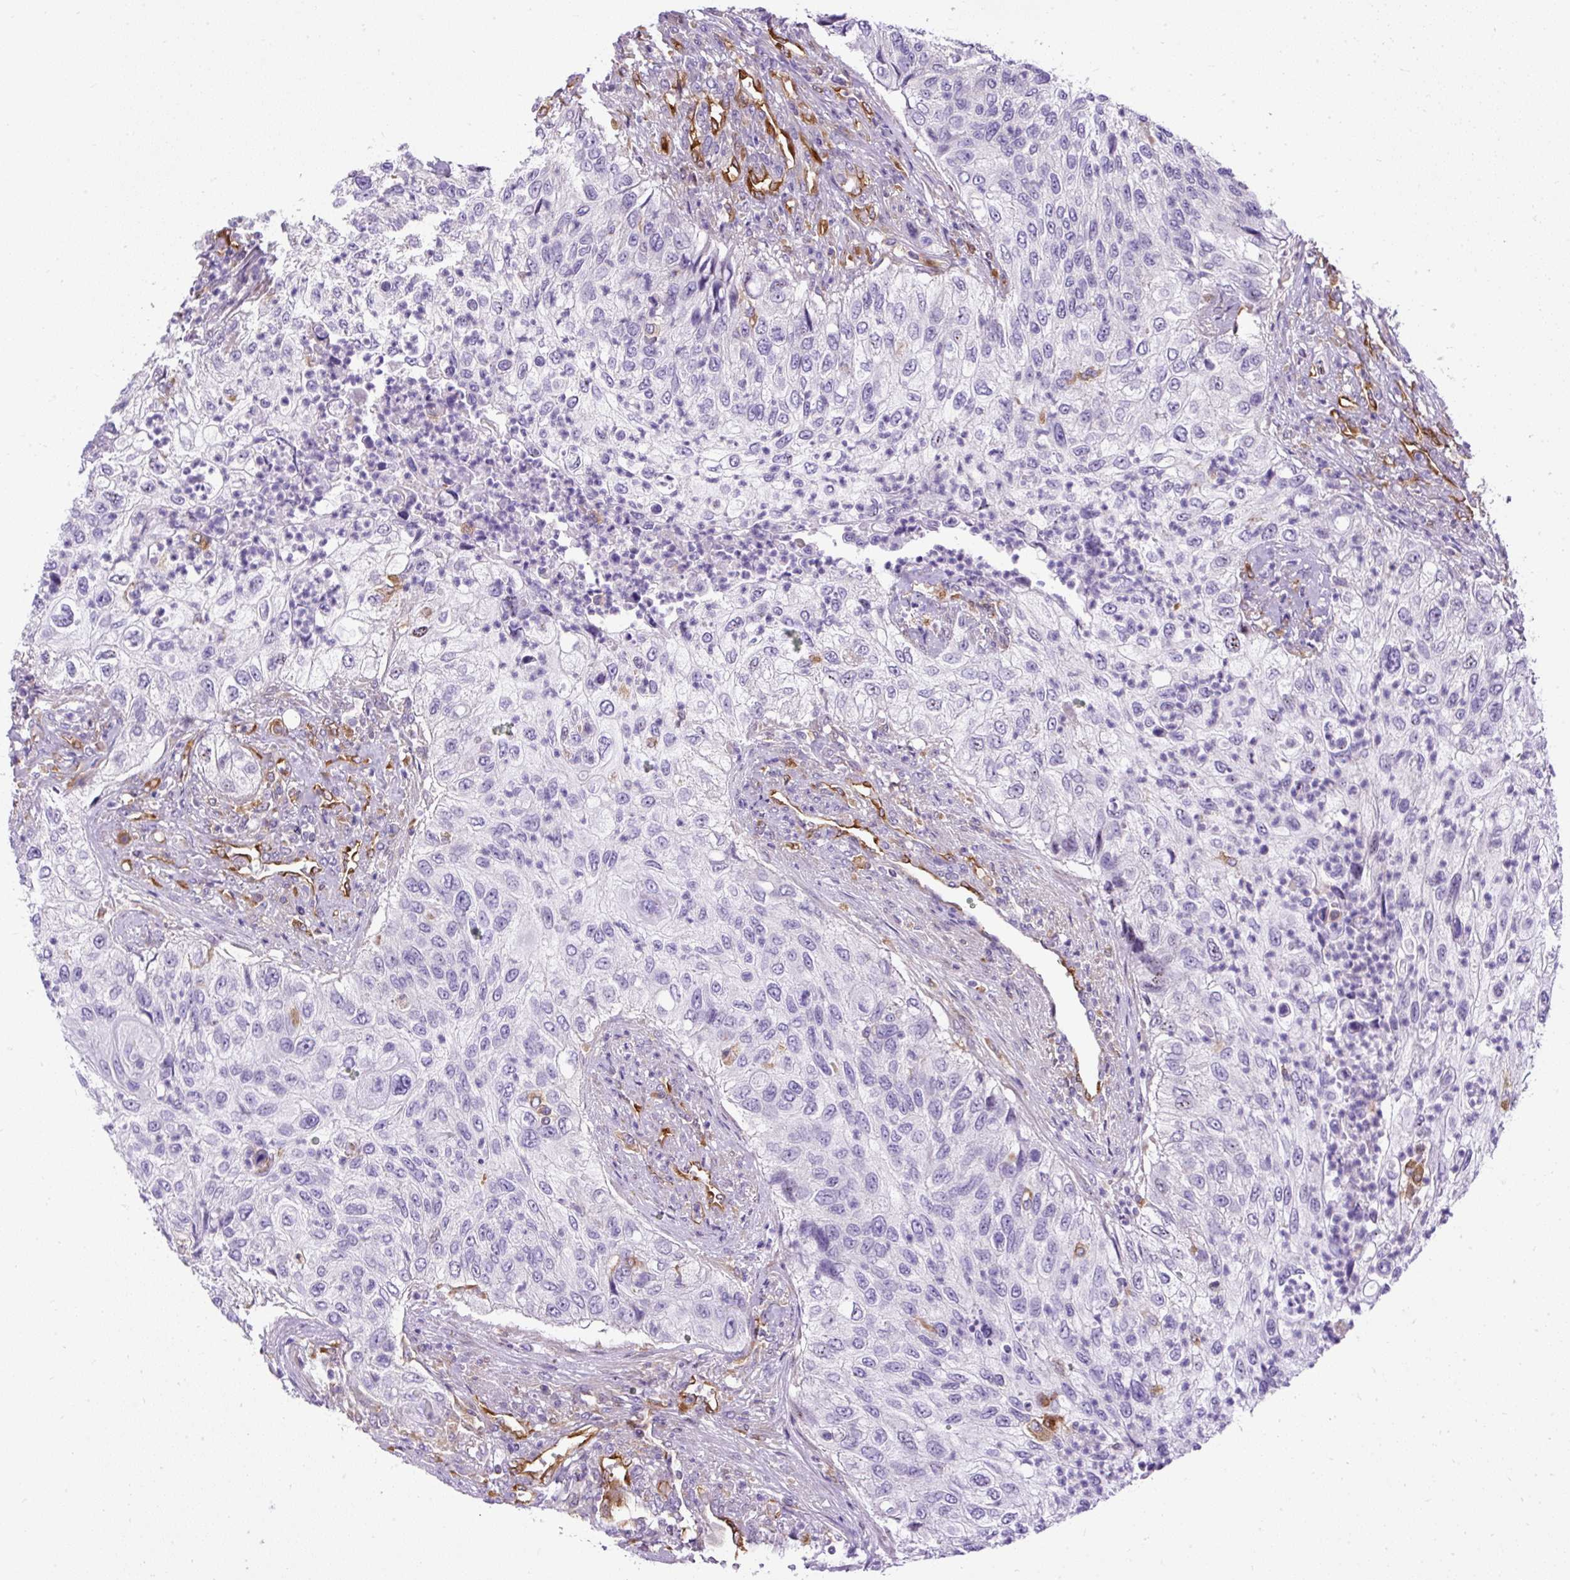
{"staining": {"intensity": "negative", "quantity": "none", "location": "none"}, "tissue": "urothelial cancer", "cell_type": "Tumor cells", "image_type": "cancer", "snomed": [{"axis": "morphology", "description": "Urothelial carcinoma, High grade"}, {"axis": "topography", "description": "Urinary bladder"}], "caption": "IHC photomicrograph of neoplastic tissue: human high-grade urothelial carcinoma stained with DAB (3,3'-diaminobenzidine) exhibits no significant protein positivity in tumor cells.", "gene": "MAP1S", "patient": {"sex": "female", "age": 60}}